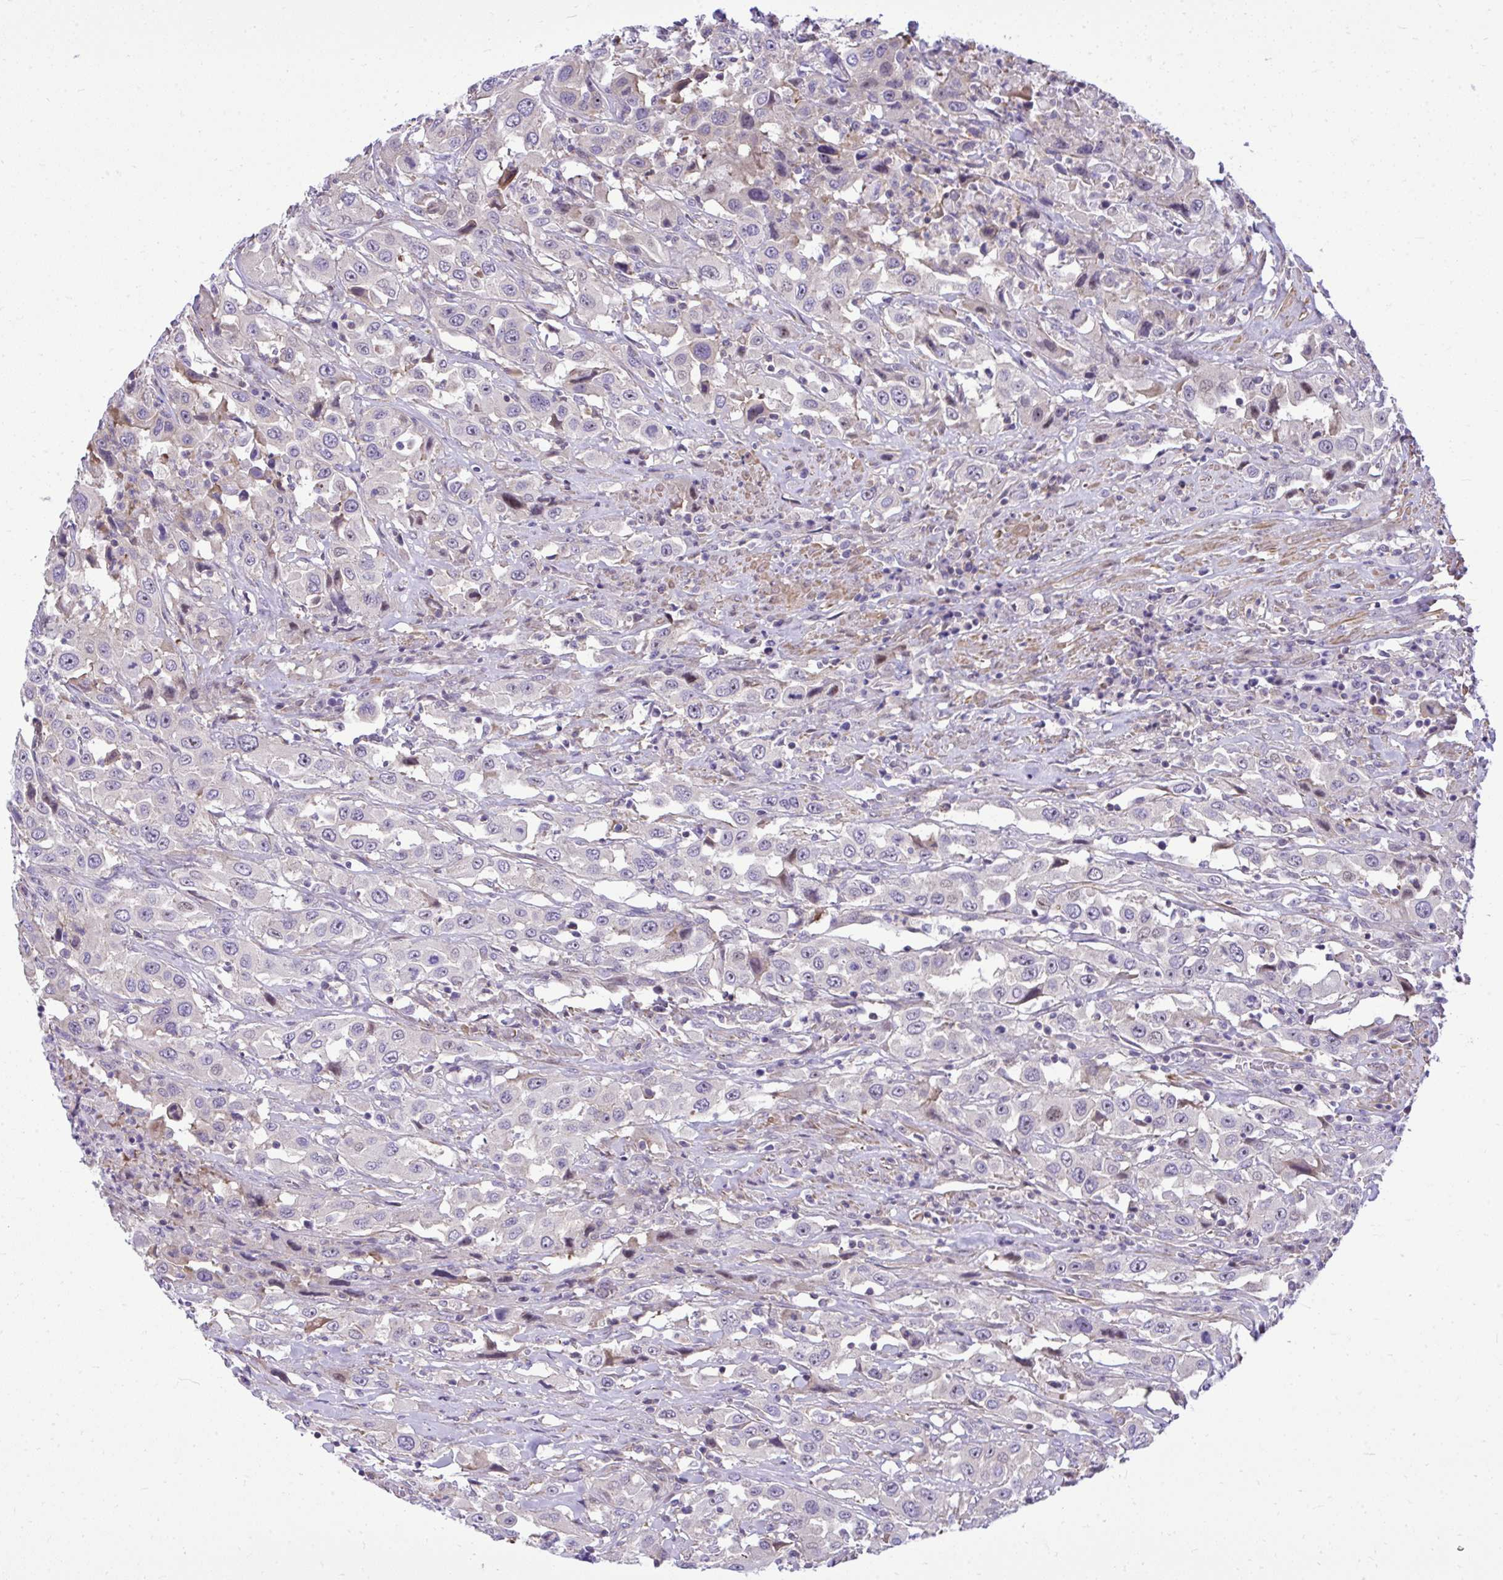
{"staining": {"intensity": "negative", "quantity": "none", "location": "none"}, "tissue": "urothelial cancer", "cell_type": "Tumor cells", "image_type": "cancer", "snomed": [{"axis": "morphology", "description": "Urothelial carcinoma, High grade"}, {"axis": "topography", "description": "Urinary bladder"}], "caption": "Micrograph shows no significant protein expression in tumor cells of urothelial cancer. (Stains: DAB immunohistochemistry with hematoxylin counter stain, Microscopy: brightfield microscopy at high magnification).", "gene": "GRK4", "patient": {"sex": "male", "age": 61}}